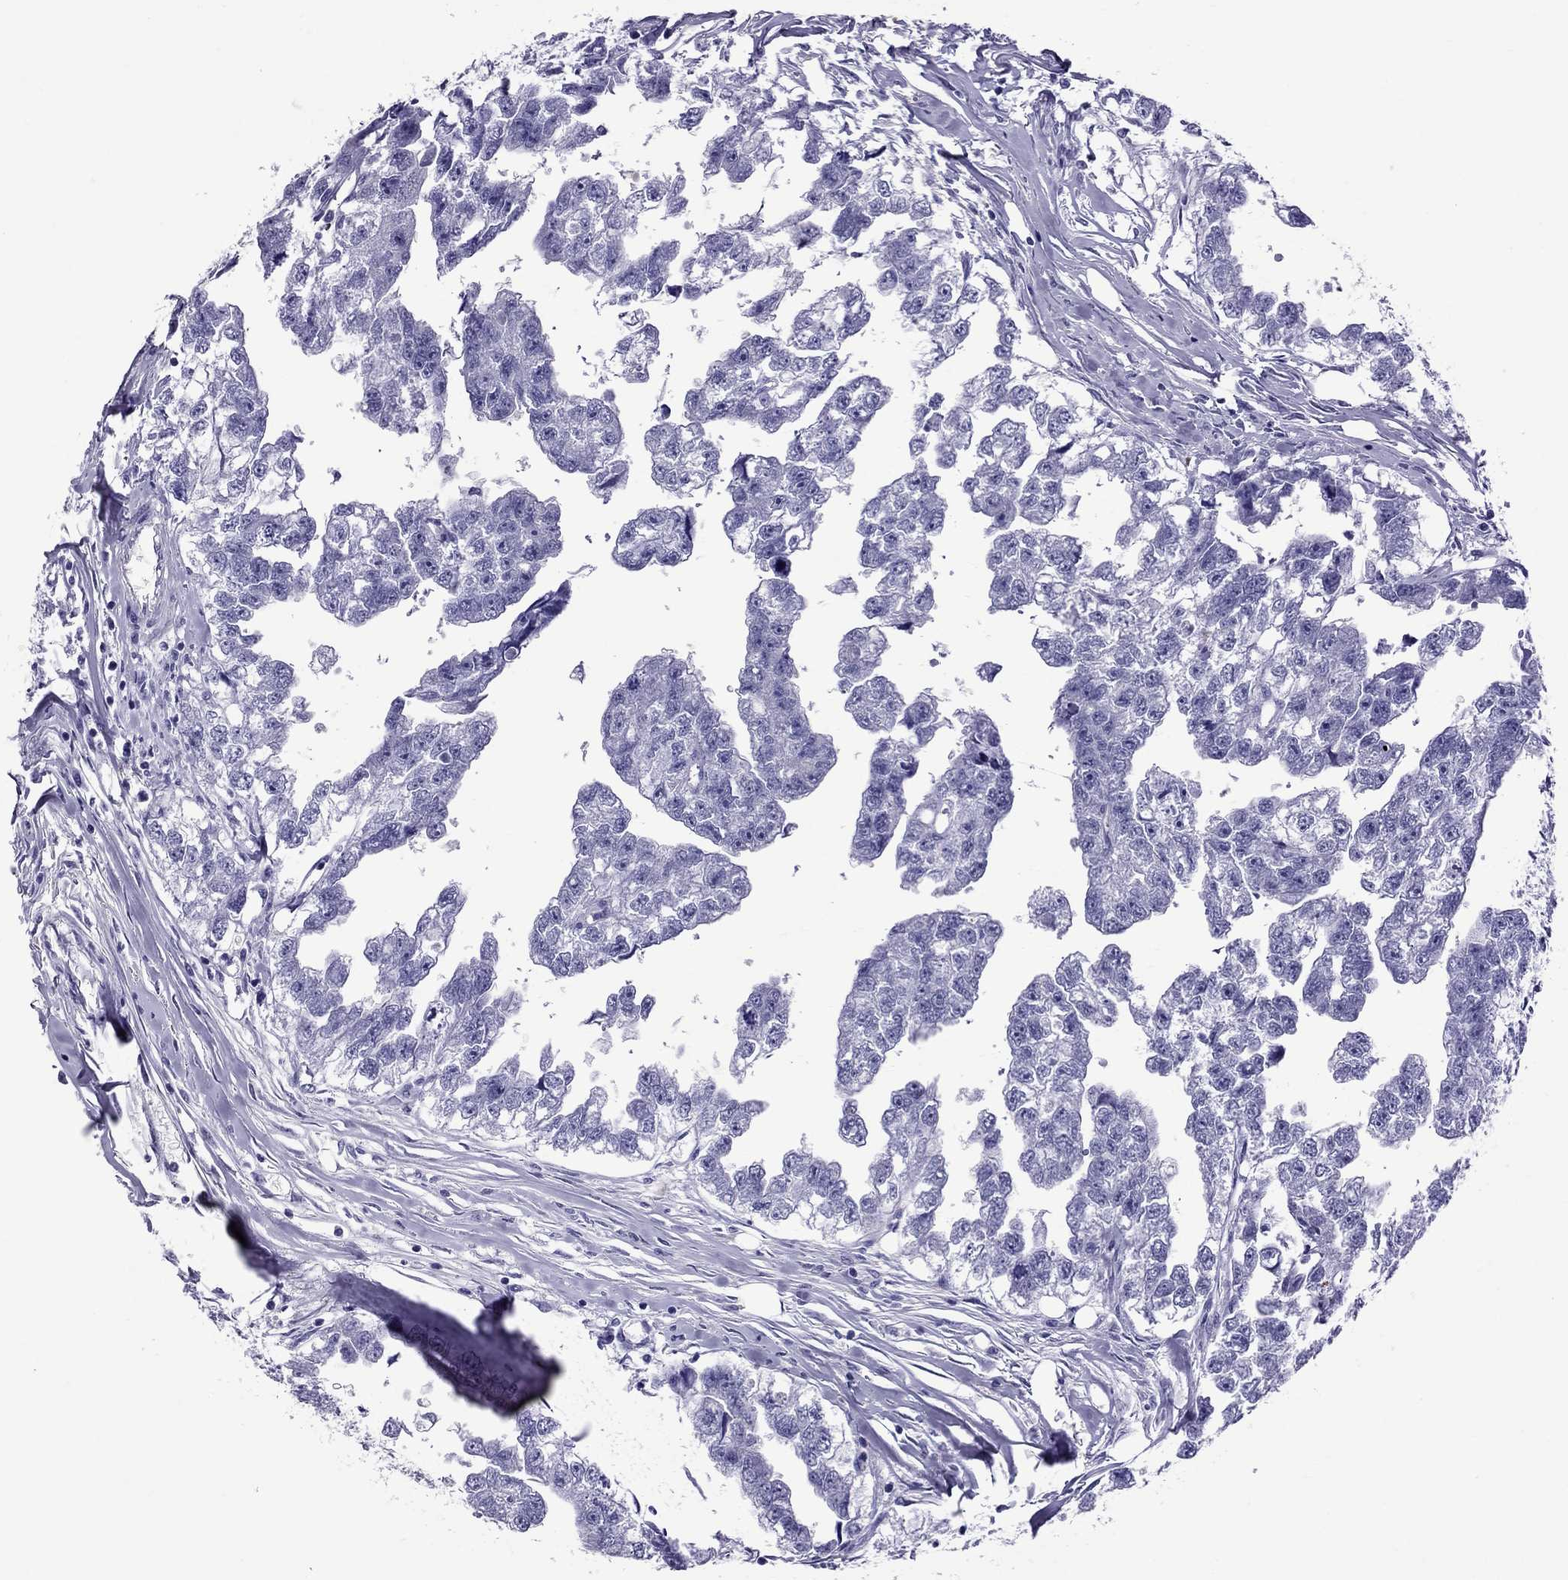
{"staining": {"intensity": "negative", "quantity": "none", "location": "none"}, "tissue": "testis cancer", "cell_type": "Tumor cells", "image_type": "cancer", "snomed": [{"axis": "morphology", "description": "Carcinoma, Embryonal, NOS"}, {"axis": "morphology", "description": "Teratoma, malignant, NOS"}, {"axis": "topography", "description": "Testis"}], "caption": "Photomicrograph shows no protein expression in tumor cells of testis cancer (teratoma (malignant)) tissue.", "gene": "SCART1", "patient": {"sex": "male", "age": 44}}